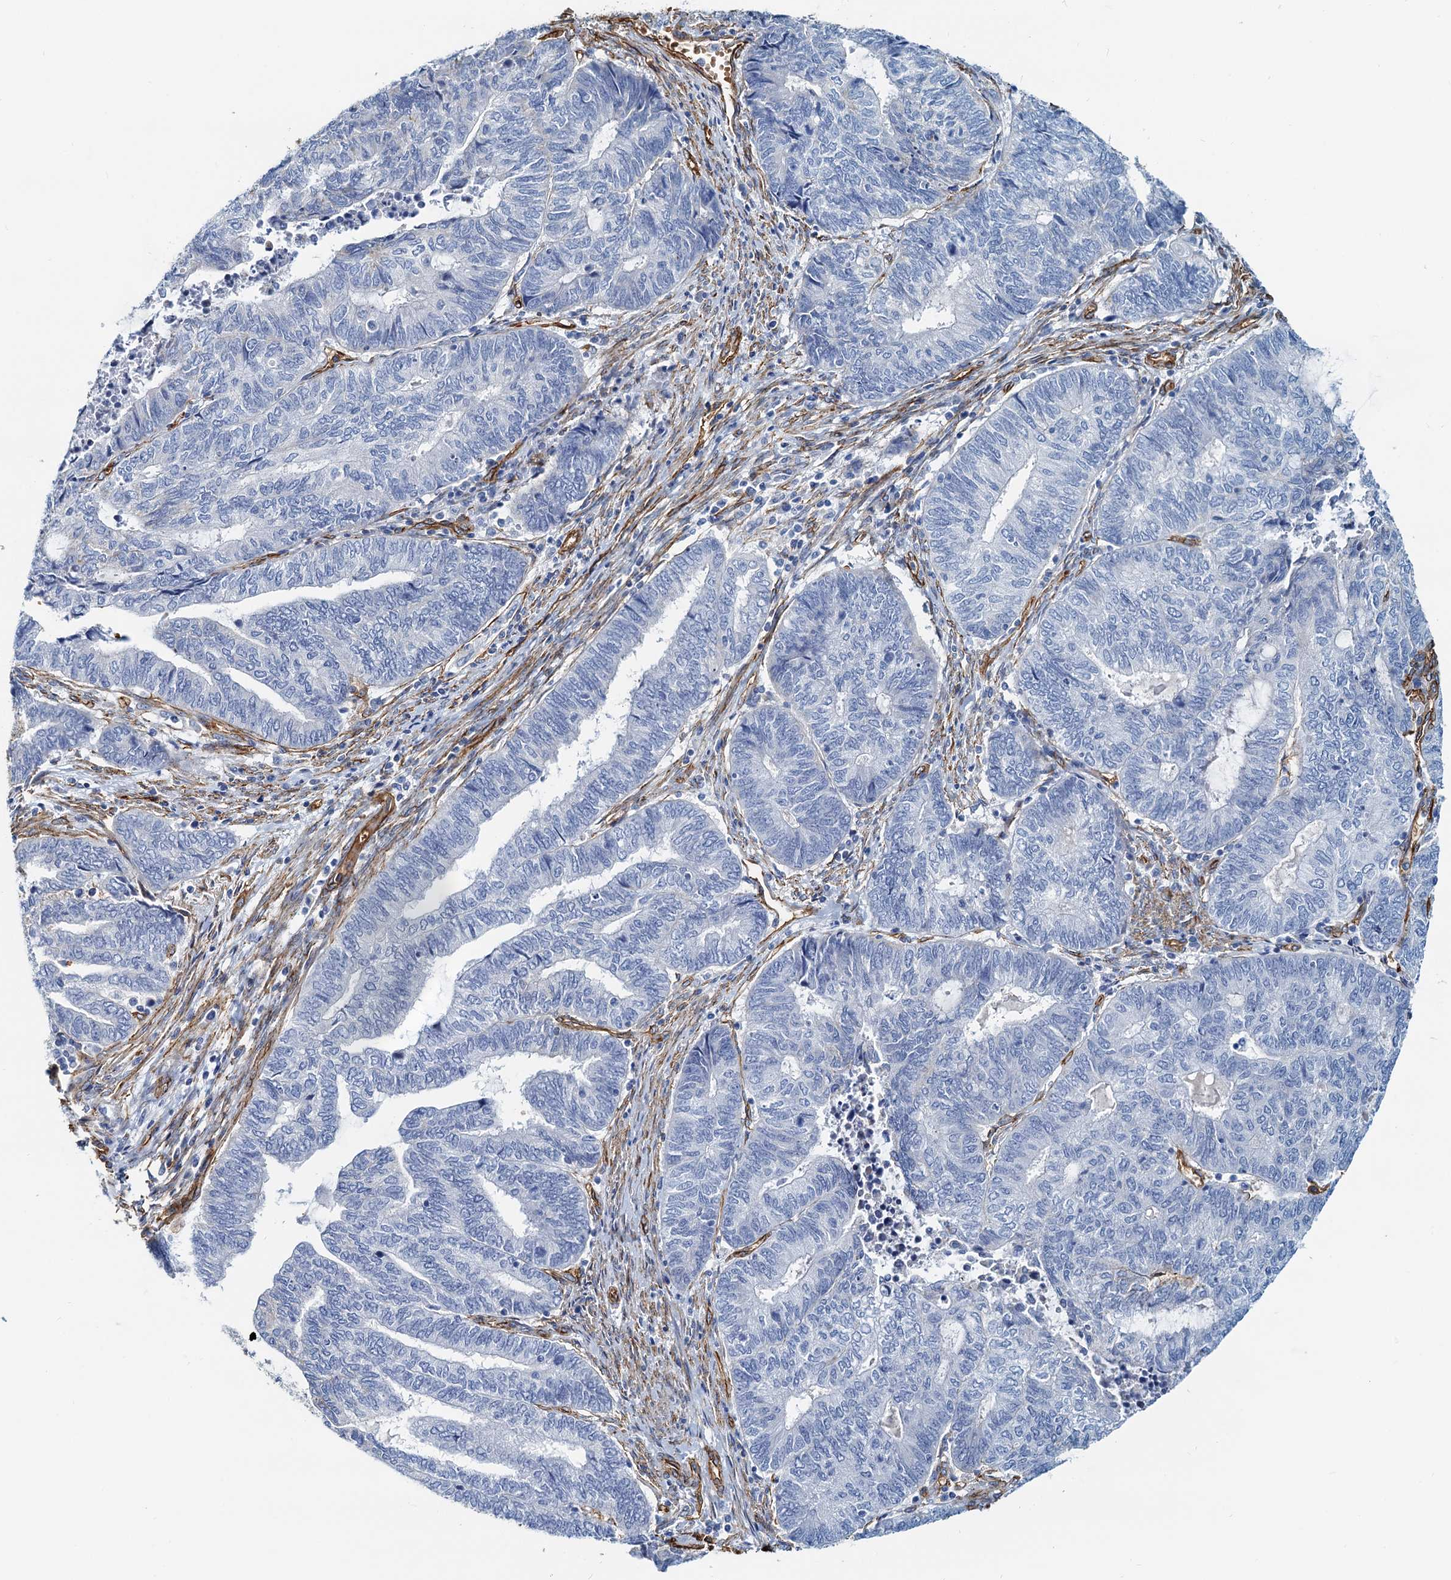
{"staining": {"intensity": "negative", "quantity": "none", "location": "none"}, "tissue": "endometrial cancer", "cell_type": "Tumor cells", "image_type": "cancer", "snomed": [{"axis": "morphology", "description": "Adenocarcinoma, NOS"}, {"axis": "topography", "description": "Uterus"}, {"axis": "topography", "description": "Endometrium"}], "caption": "Human endometrial adenocarcinoma stained for a protein using immunohistochemistry (IHC) demonstrates no staining in tumor cells.", "gene": "DGKG", "patient": {"sex": "female", "age": 70}}